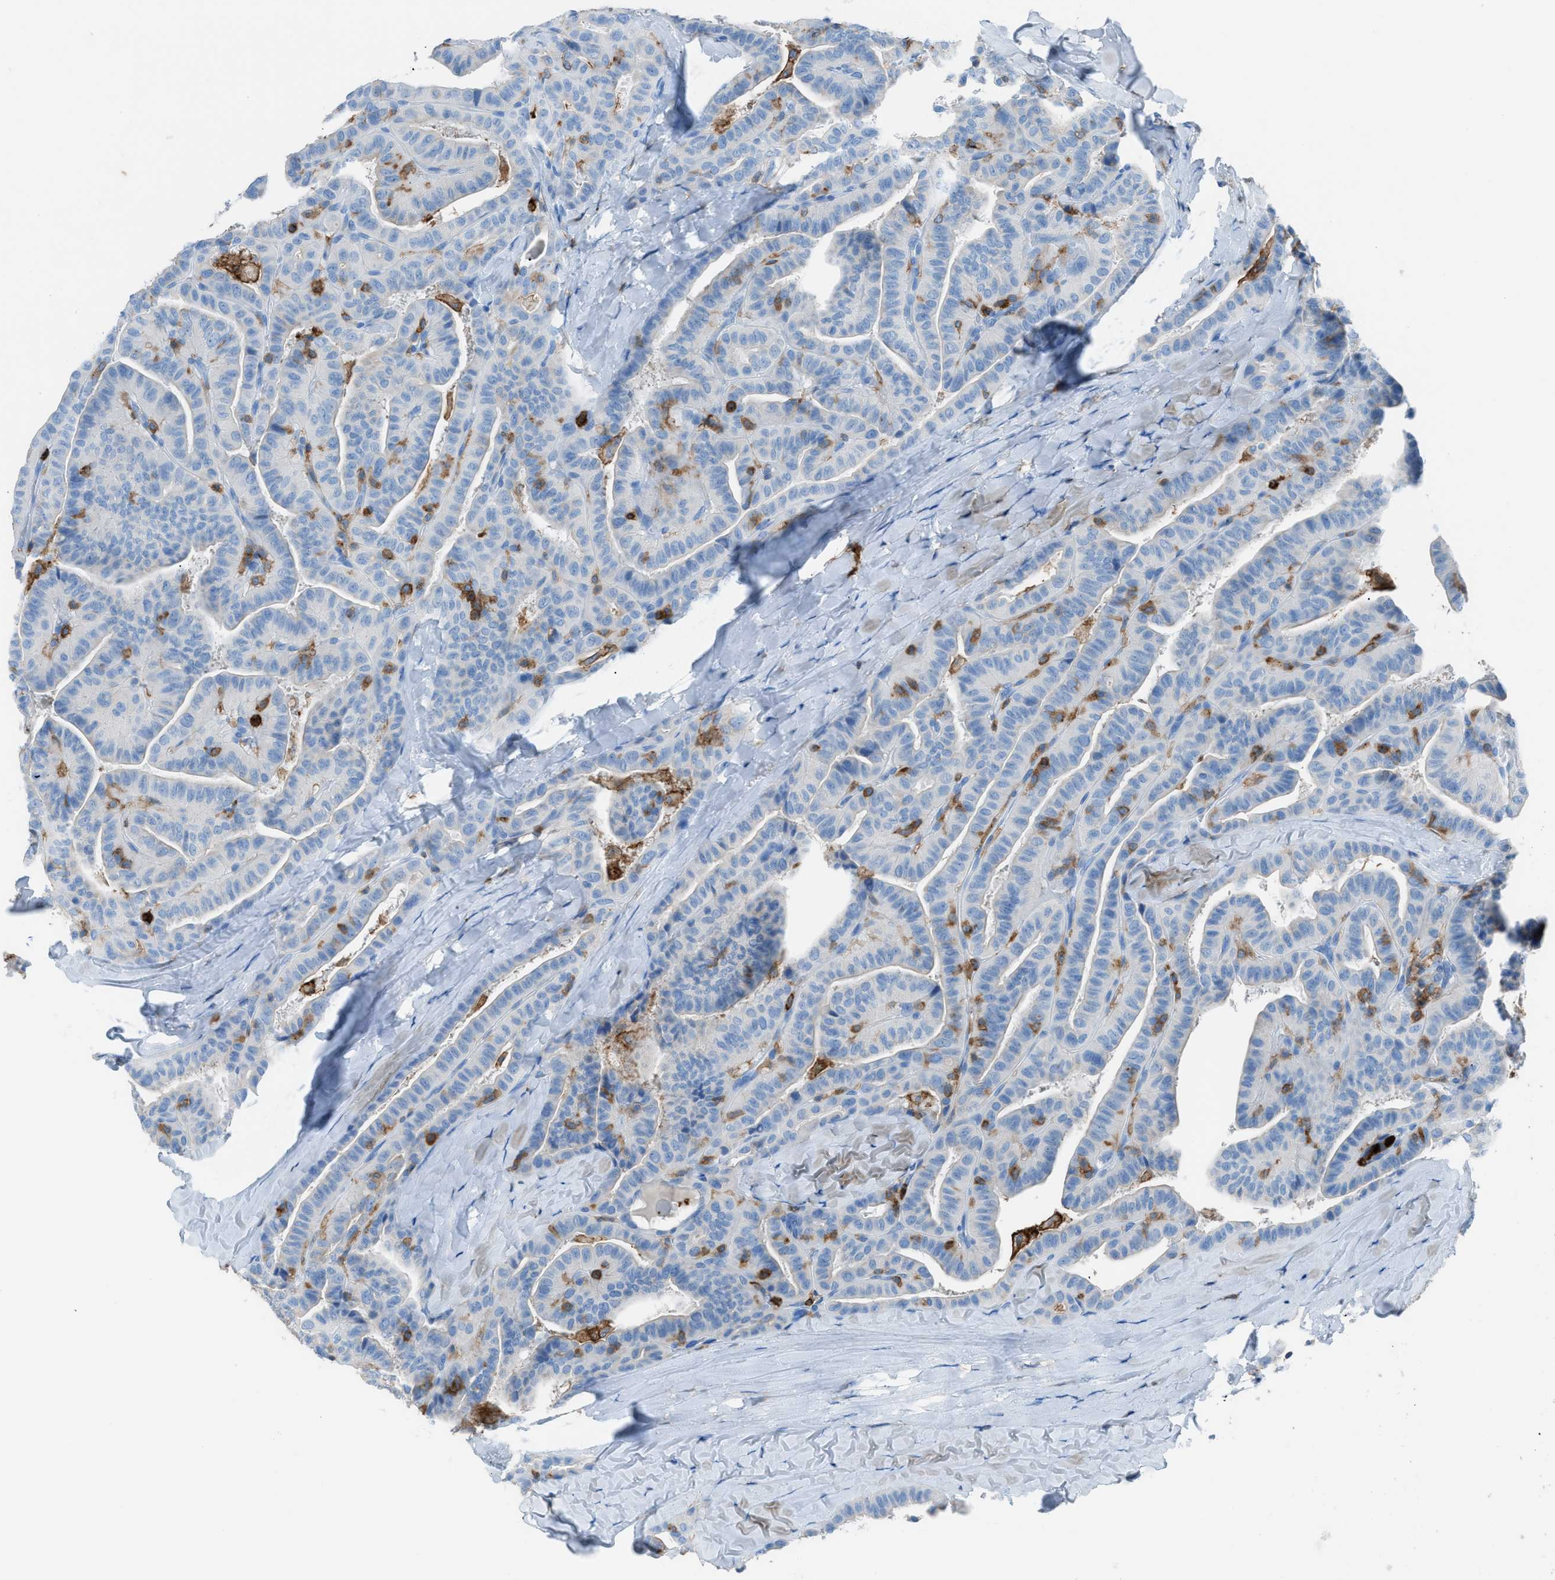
{"staining": {"intensity": "negative", "quantity": "none", "location": "none"}, "tissue": "thyroid cancer", "cell_type": "Tumor cells", "image_type": "cancer", "snomed": [{"axis": "morphology", "description": "Papillary adenocarcinoma, NOS"}, {"axis": "topography", "description": "Thyroid gland"}], "caption": "Histopathology image shows no significant protein staining in tumor cells of thyroid cancer (papillary adenocarcinoma). Brightfield microscopy of IHC stained with DAB (brown) and hematoxylin (blue), captured at high magnification.", "gene": "ITGB2", "patient": {"sex": "male", "age": 77}}